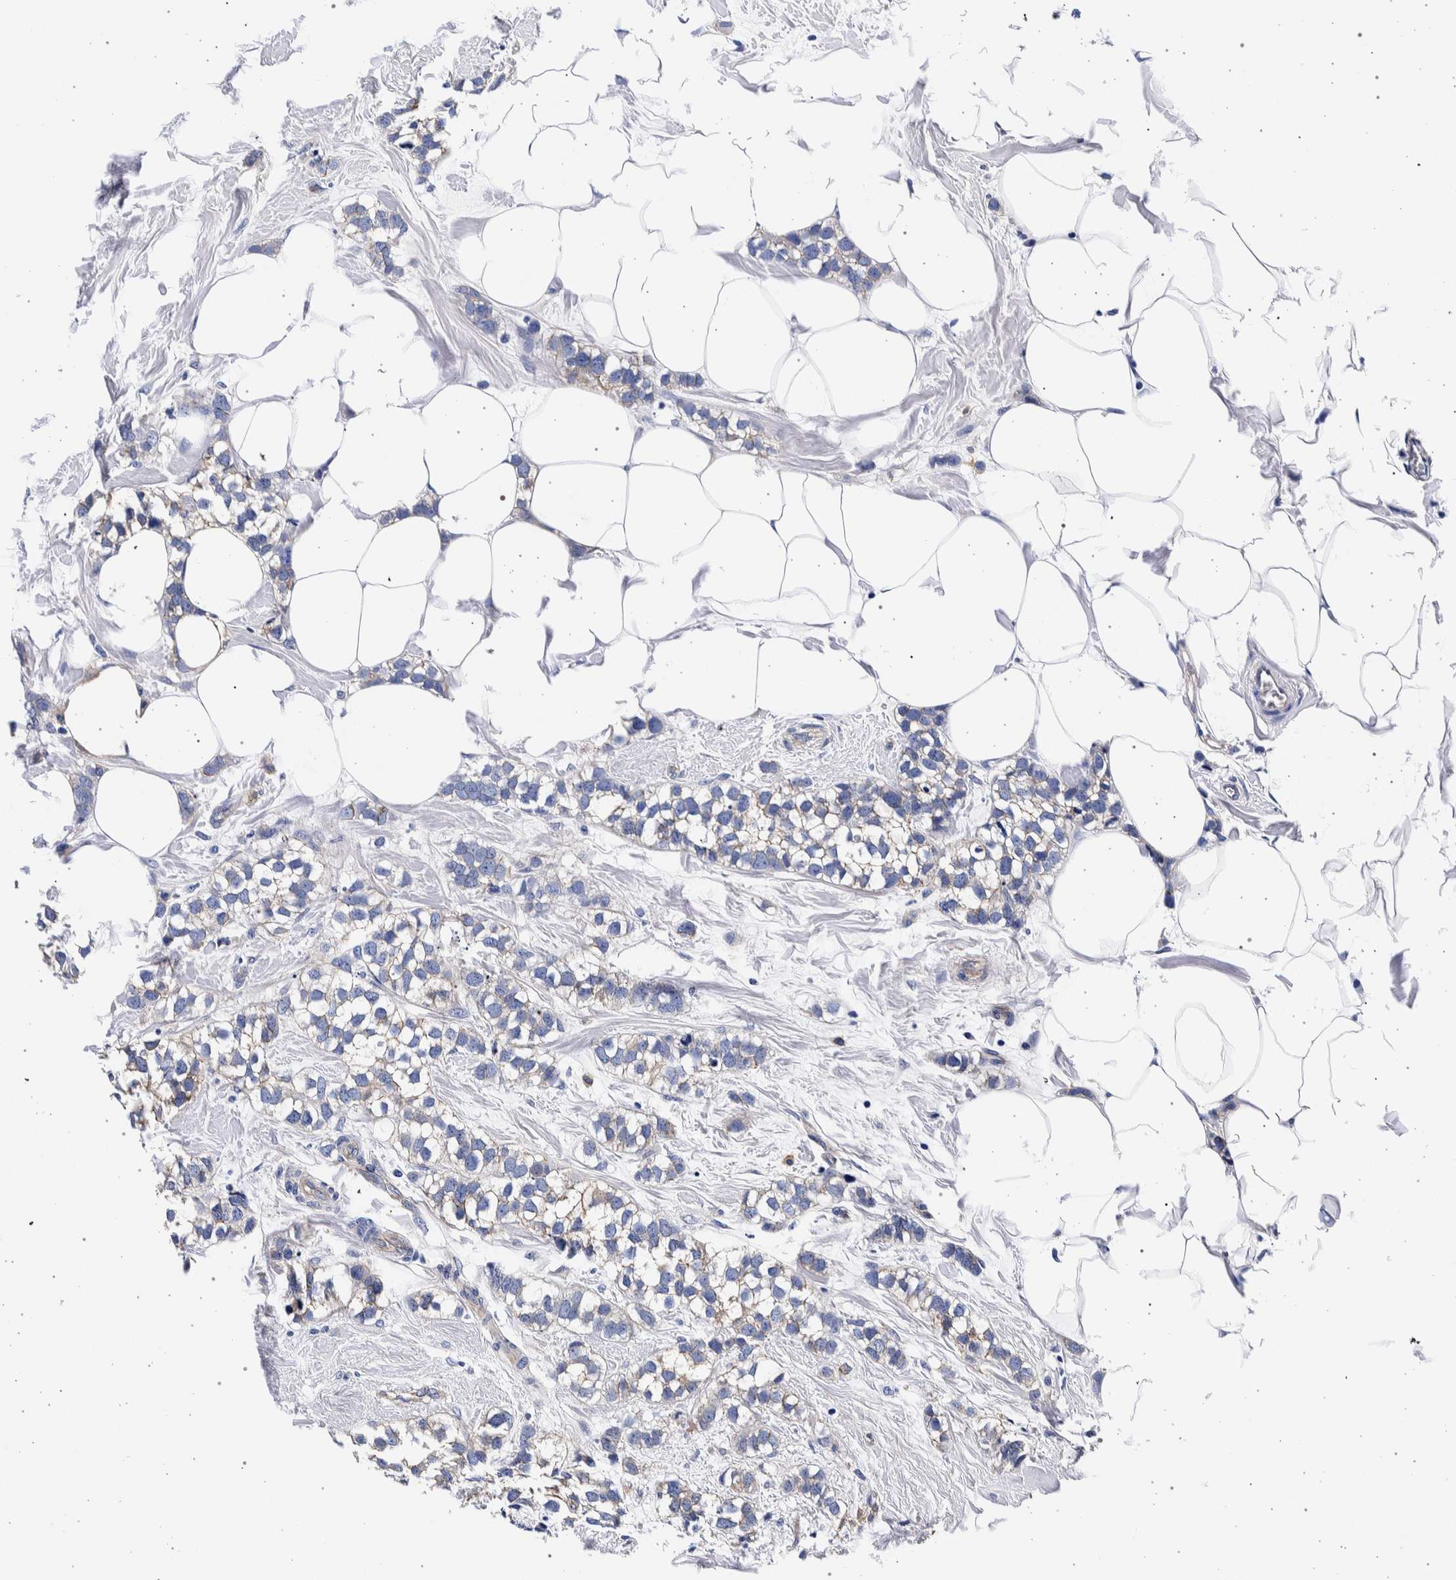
{"staining": {"intensity": "negative", "quantity": "none", "location": "none"}, "tissue": "breast cancer", "cell_type": "Tumor cells", "image_type": "cancer", "snomed": [{"axis": "morphology", "description": "Normal tissue, NOS"}, {"axis": "morphology", "description": "Duct carcinoma"}, {"axis": "topography", "description": "Breast"}], "caption": "This is a micrograph of IHC staining of intraductal carcinoma (breast), which shows no positivity in tumor cells.", "gene": "NIBAN2", "patient": {"sex": "female", "age": 50}}